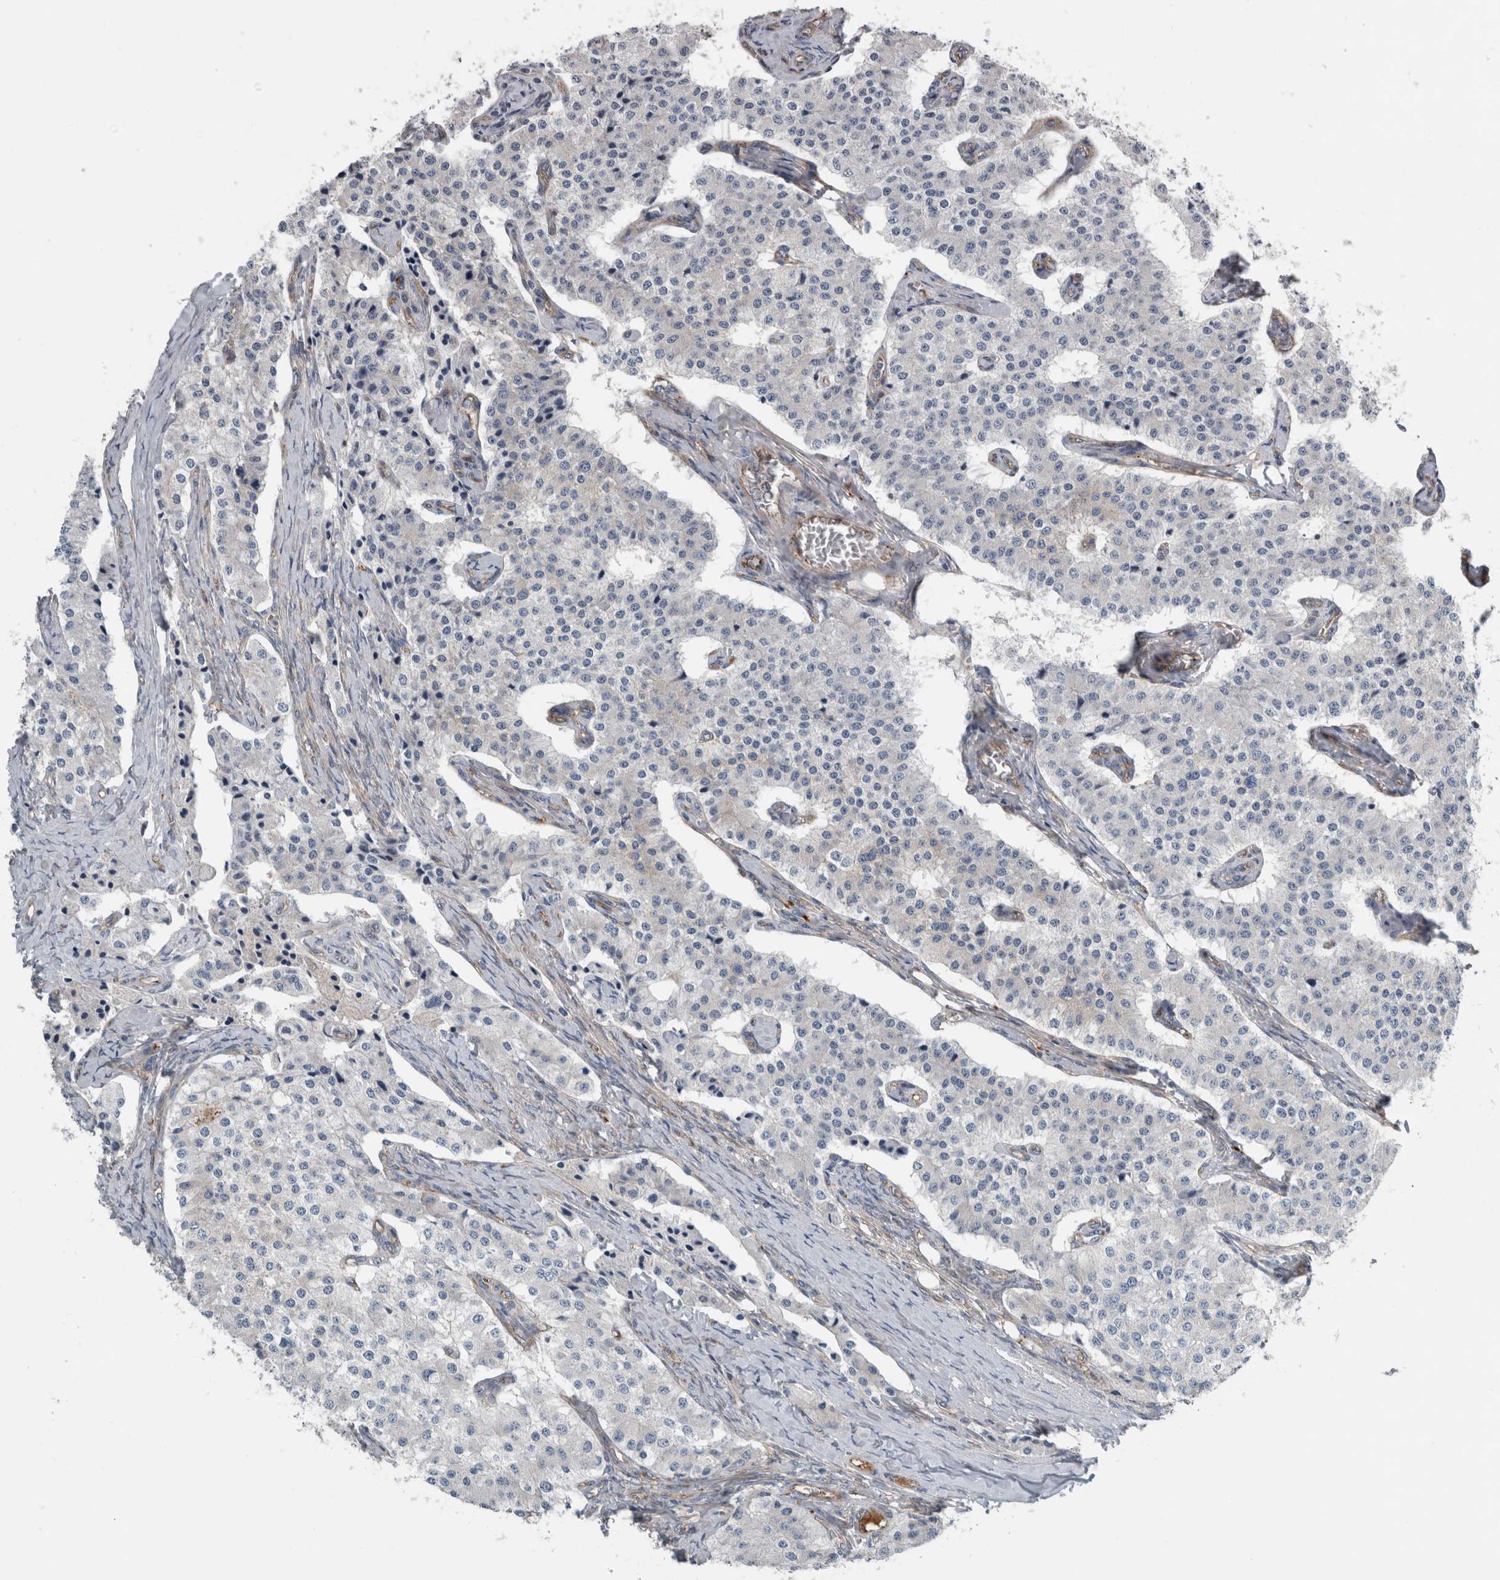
{"staining": {"intensity": "negative", "quantity": "none", "location": "none"}, "tissue": "carcinoid", "cell_type": "Tumor cells", "image_type": "cancer", "snomed": [{"axis": "morphology", "description": "Carcinoid, malignant, NOS"}, {"axis": "topography", "description": "Colon"}], "caption": "There is no significant expression in tumor cells of carcinoid.", "gene": "GLT8D2", "patient": {"sex": "female", "age": 52}}